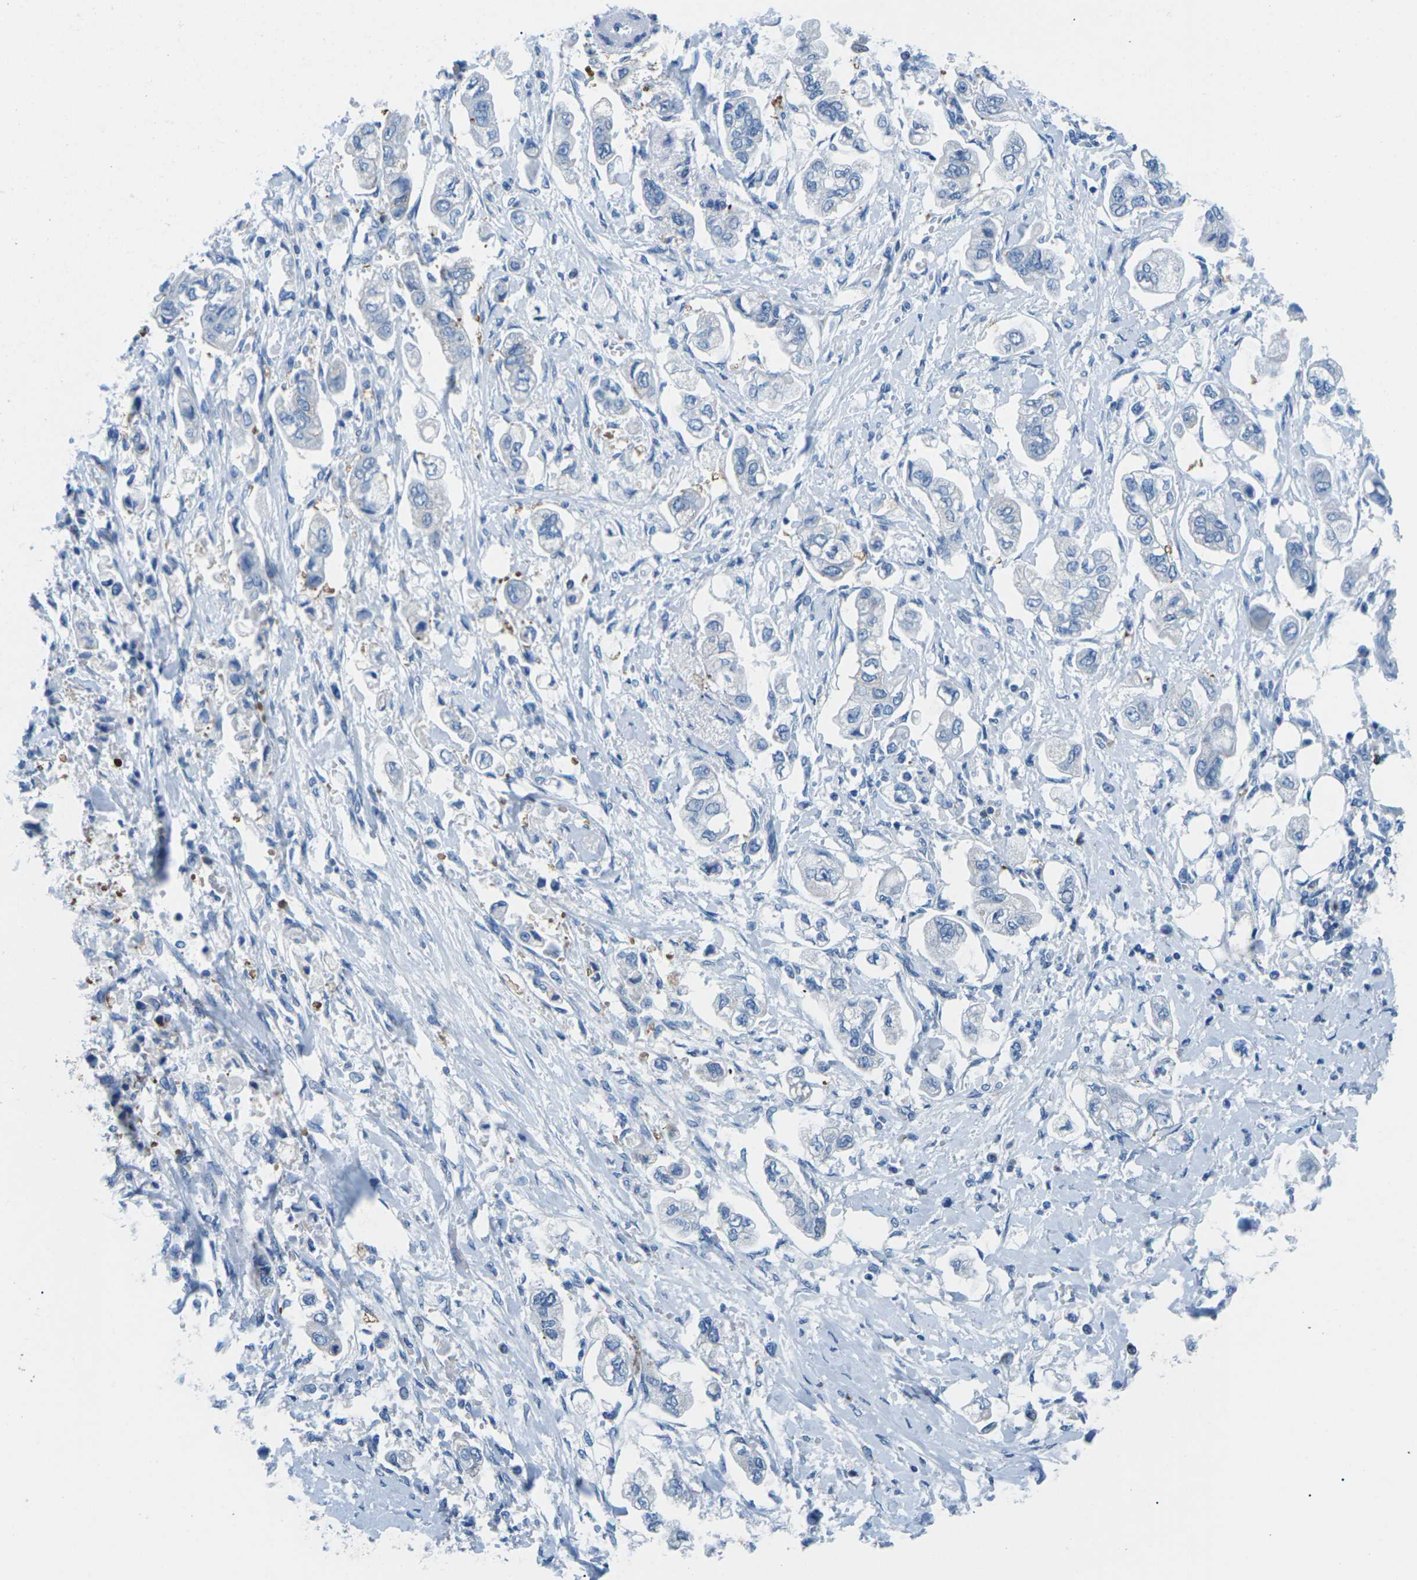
{"staining": {"intensity": "negative", "quantity": "none", "location": "none"}, "tissue": "stomach cancer", "cell_type": "Tumor cells", "image_type": "cancer", "snomed": [{"axis": "morphology", "description": "Adenocarcinoma, NOS"}, {"axis": "topography", "description": "Stomach"}], "caption": "Stomach cancer was stained to show a protein in brown. There is no significant expression in tumor cells. The staining is performed using DAB (3,3'-diaminobenzidine) brown chromogen with nuclei counter-stained in using hematoxylin.", "gene": "SYNGR2", "patient": {"sex": "male", "age": 62}}